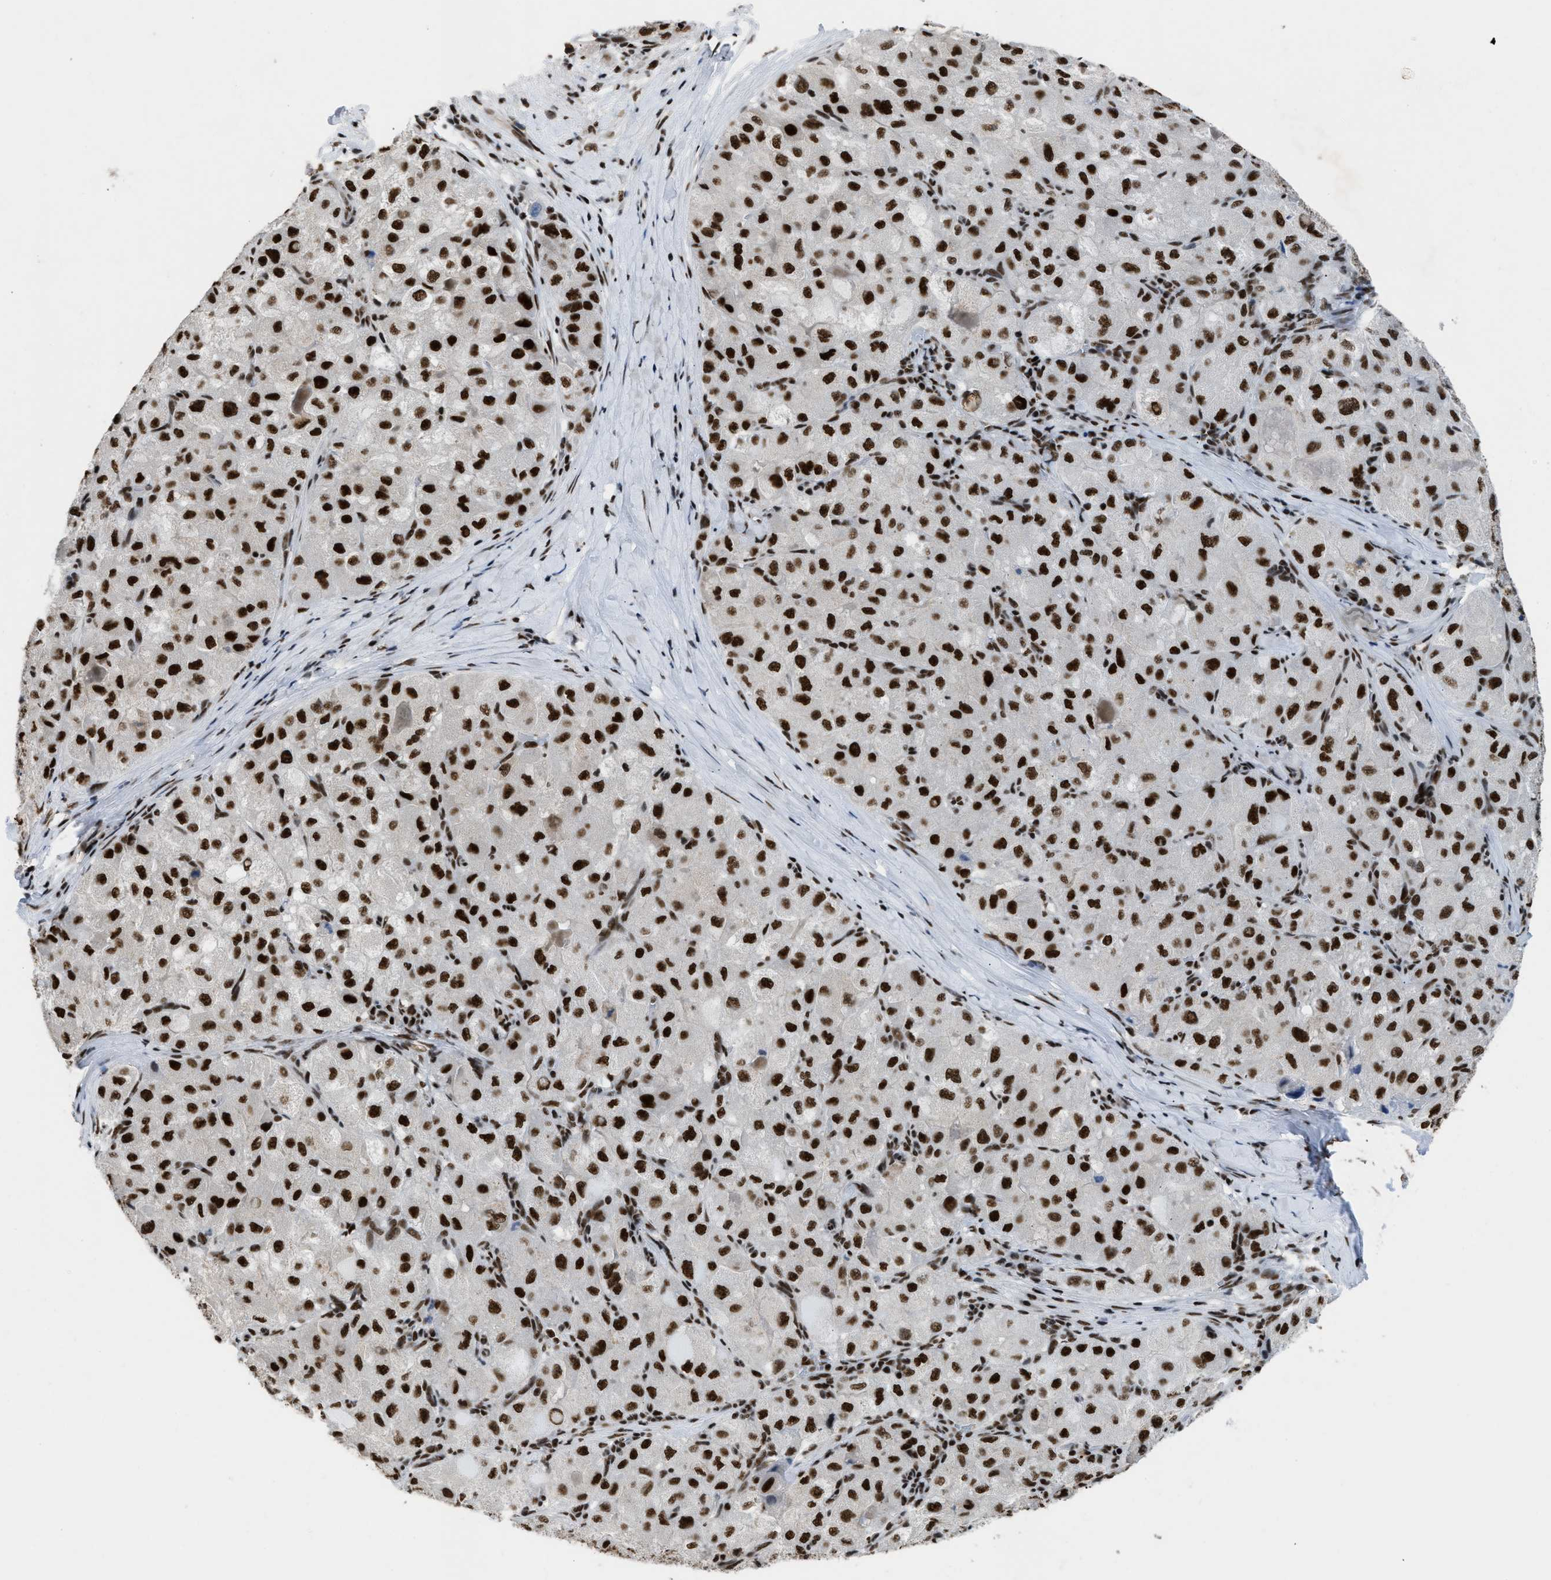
{"staining": {"intensity": "strong", "quantity": ">75%", "location": "nuclear"}, "tissue": "liver cancer", "cell_type": "Tumor cells", "image_type": "cancer", "snomed": [{"axis": "morphology", "description": "Carcinoma, Hepatocellular, NOS"}, {"axis": "topography", "description": "Liver"}], "caption": "A high-resolution histopathology image shows IHC staining of liver cancer (hepatocellular carcinoma), which reveals strong nuclear expression in approximately >75% of tumor cells. Immunohistochemistry stains the protein of interest in brown and the nuclei are stained blue.", "gene": "SCAF4", "patient": {"sex": "male", "age": 80}}